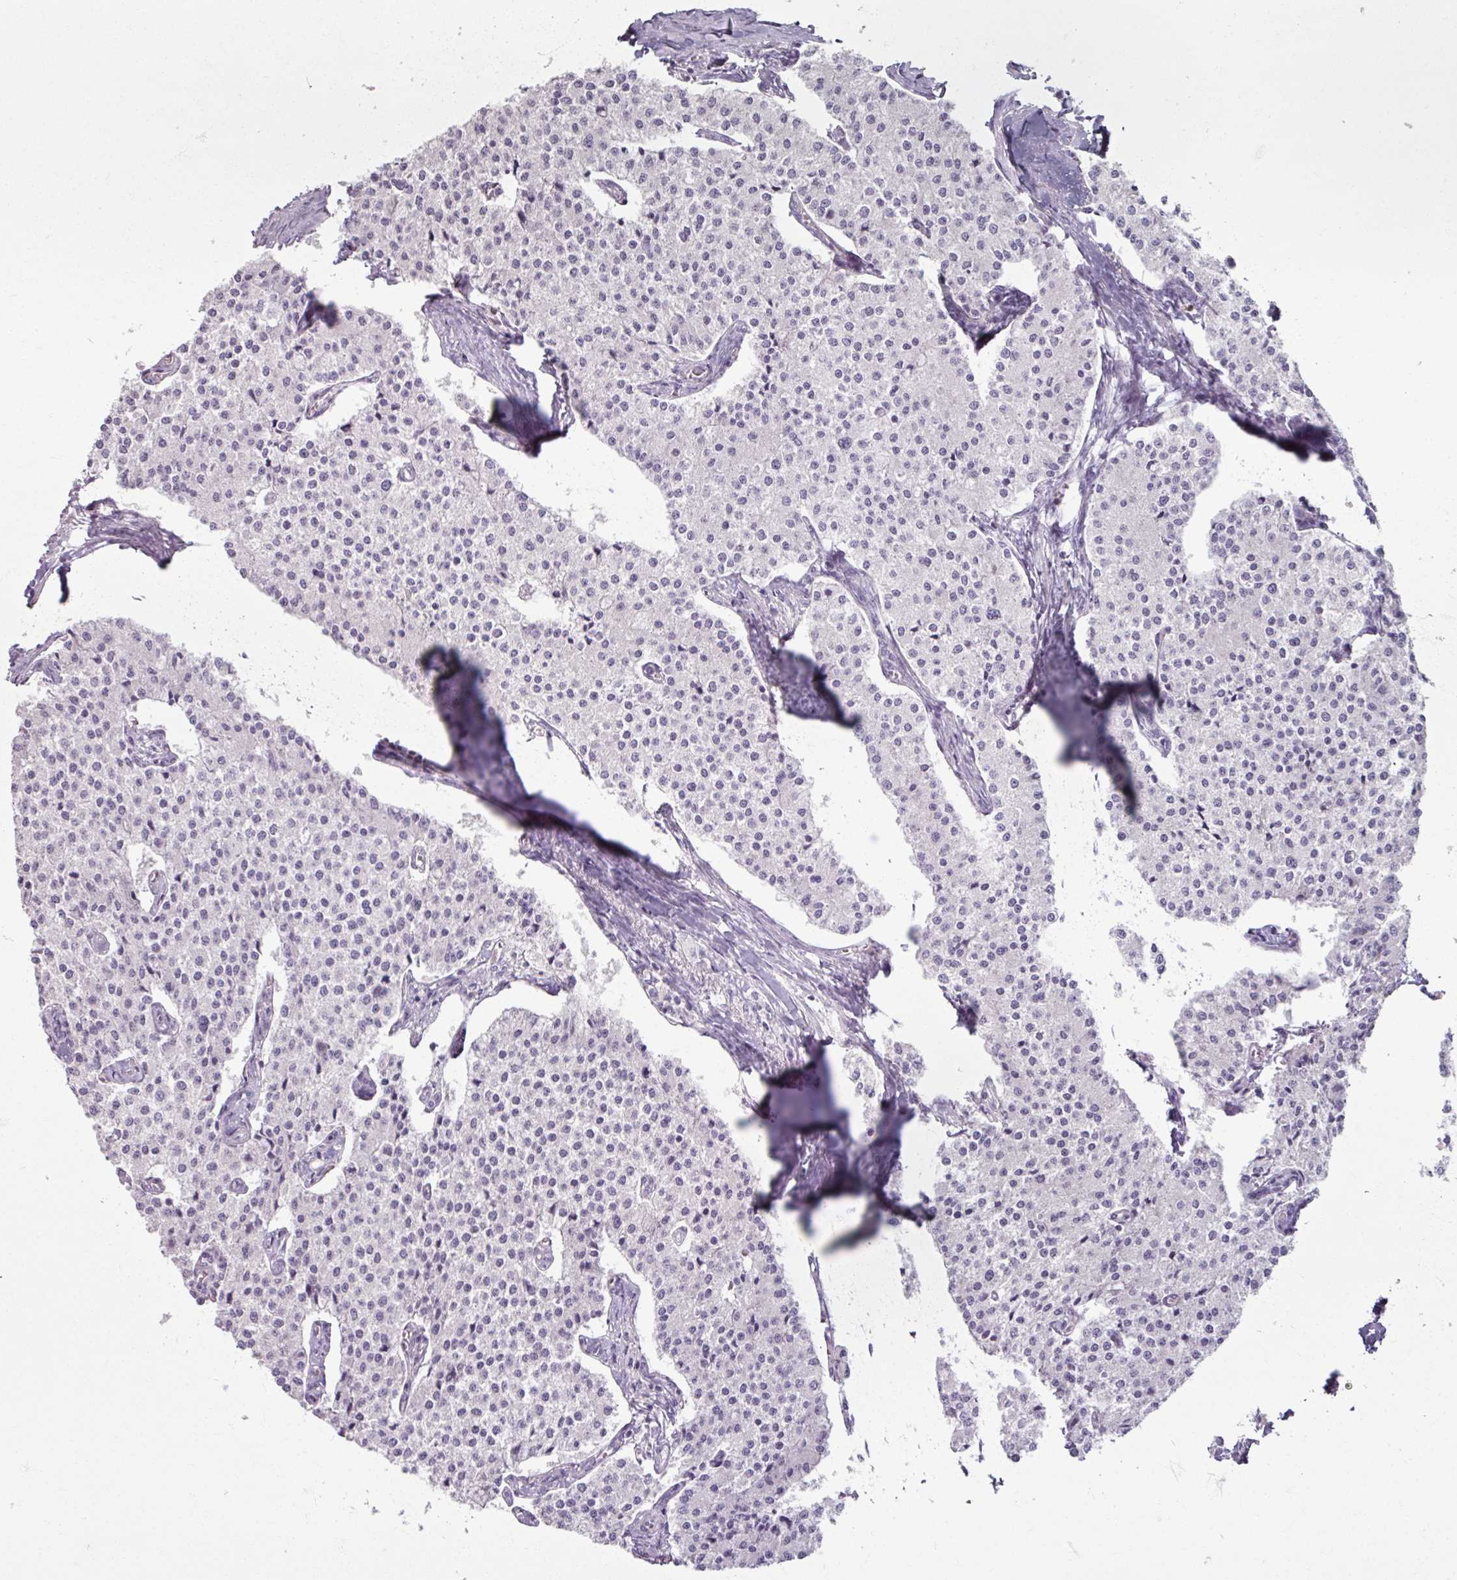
{"staining": {"intensity": "negative", "quantity": "none", "location": "none"}, "tissue": "carcinoid", "cell_type": "Tumor cells", "image_type": "cancer", "snomed": [{"axis": "morphology", "description": "Carcinoid, malignant, NOS"}, {"axis": "topography", "description": "Colon"}], "caption": "An immunohistochemistry photomicrograph of malignant carcinoid is shown. There is no staining in tumor cells of malignant carcinoid.", "gene": "ARG1", "patient": {"sex": "female", "age": 52}}